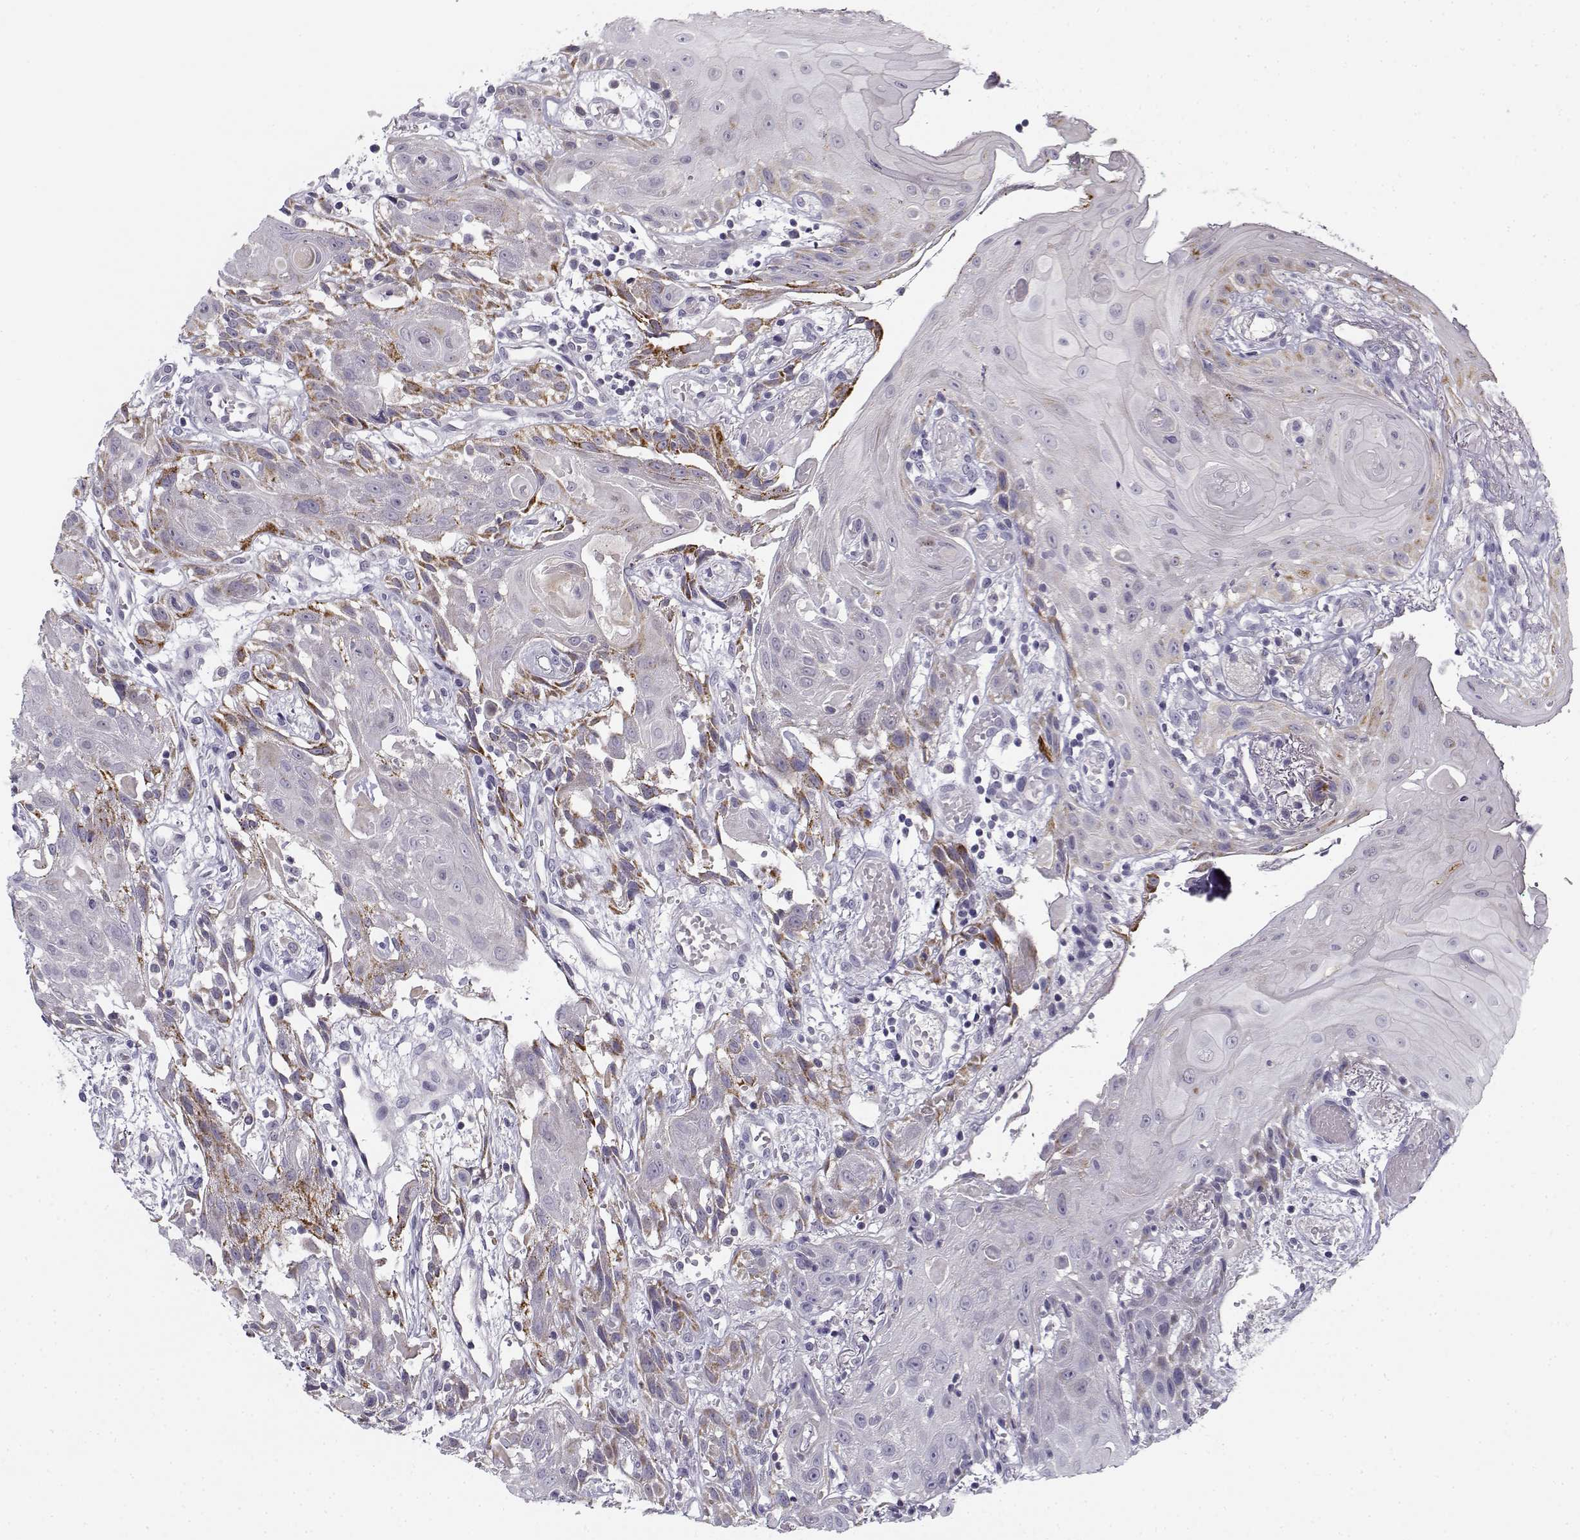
{"staining": {"intensity": "moderate", "quantity": "<25%", "location": "cytoplasmic/membranous"}, "tissue": "head and neck cancer", "cell_type": "Tumor cells", "image_type": "cancer", "snomed": [{"axis": "morphology", "description": "Normal tissue, NOS"}, {"axis": "morphology", "description": "Squamous cell carcinoma, NOS"}, {"axis": "topography", "description": "Oral tissue"}, {"axis": "topography", "description": "Salivary gland"}, {"axis": "topography", "description": "Head-Neck"}], "caption": "The histopathology image displays immunohistochemical staining of squamous cell carcinoma (head and neck). There is moderate cytoplasmic/membranous positivity is appreciated in approximately <25% of tumor cells. Ihc stains the protein in brown and the nuclei are stained blue.", "gene": "DDX25", "patient": {"sex": "female", "age": 62}}